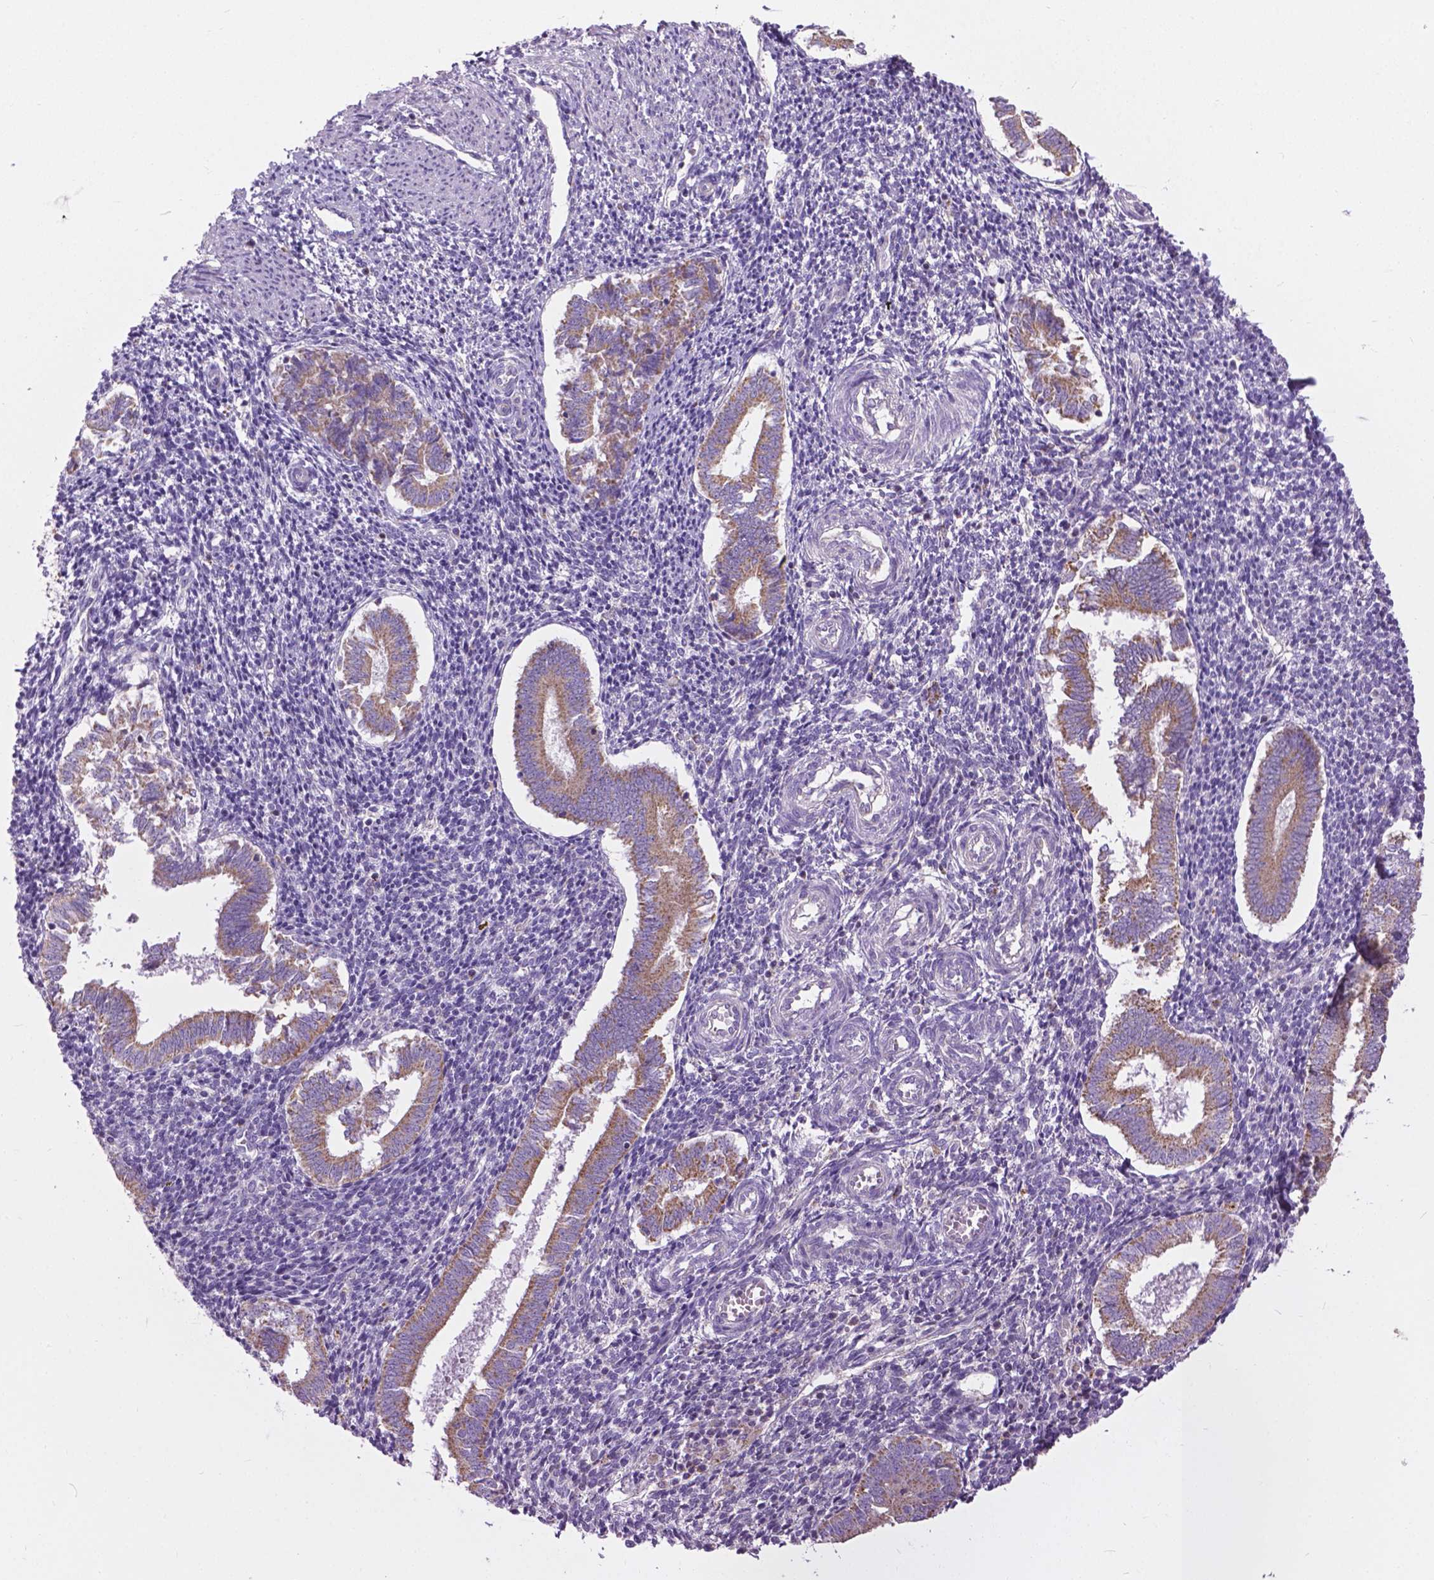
{"staining": {"intensity": "negative", "quantity": "none", "location": "none"}, "tissue": "endometrium", "cell_type": "Cells in endometrial stroma", "image_type": "normal", "snomed": [{"axis": "morphology", "description": "Normal tissue, NOS"}, {"axis": "topography", "description": "Endometrium"}], "caption": "Immunohistochemical staining of normal endometrium reveals no significant positivity in cells in endometrial stroma. Brightfield microscopy of immunohistochemistry stained with DAB (3,3'-diaminobenzidine) (brown) and hematoxylin (blue), captured at high magnification.", "gene": "VDAC1", "patient": {"sex": "female", "age": 25}}